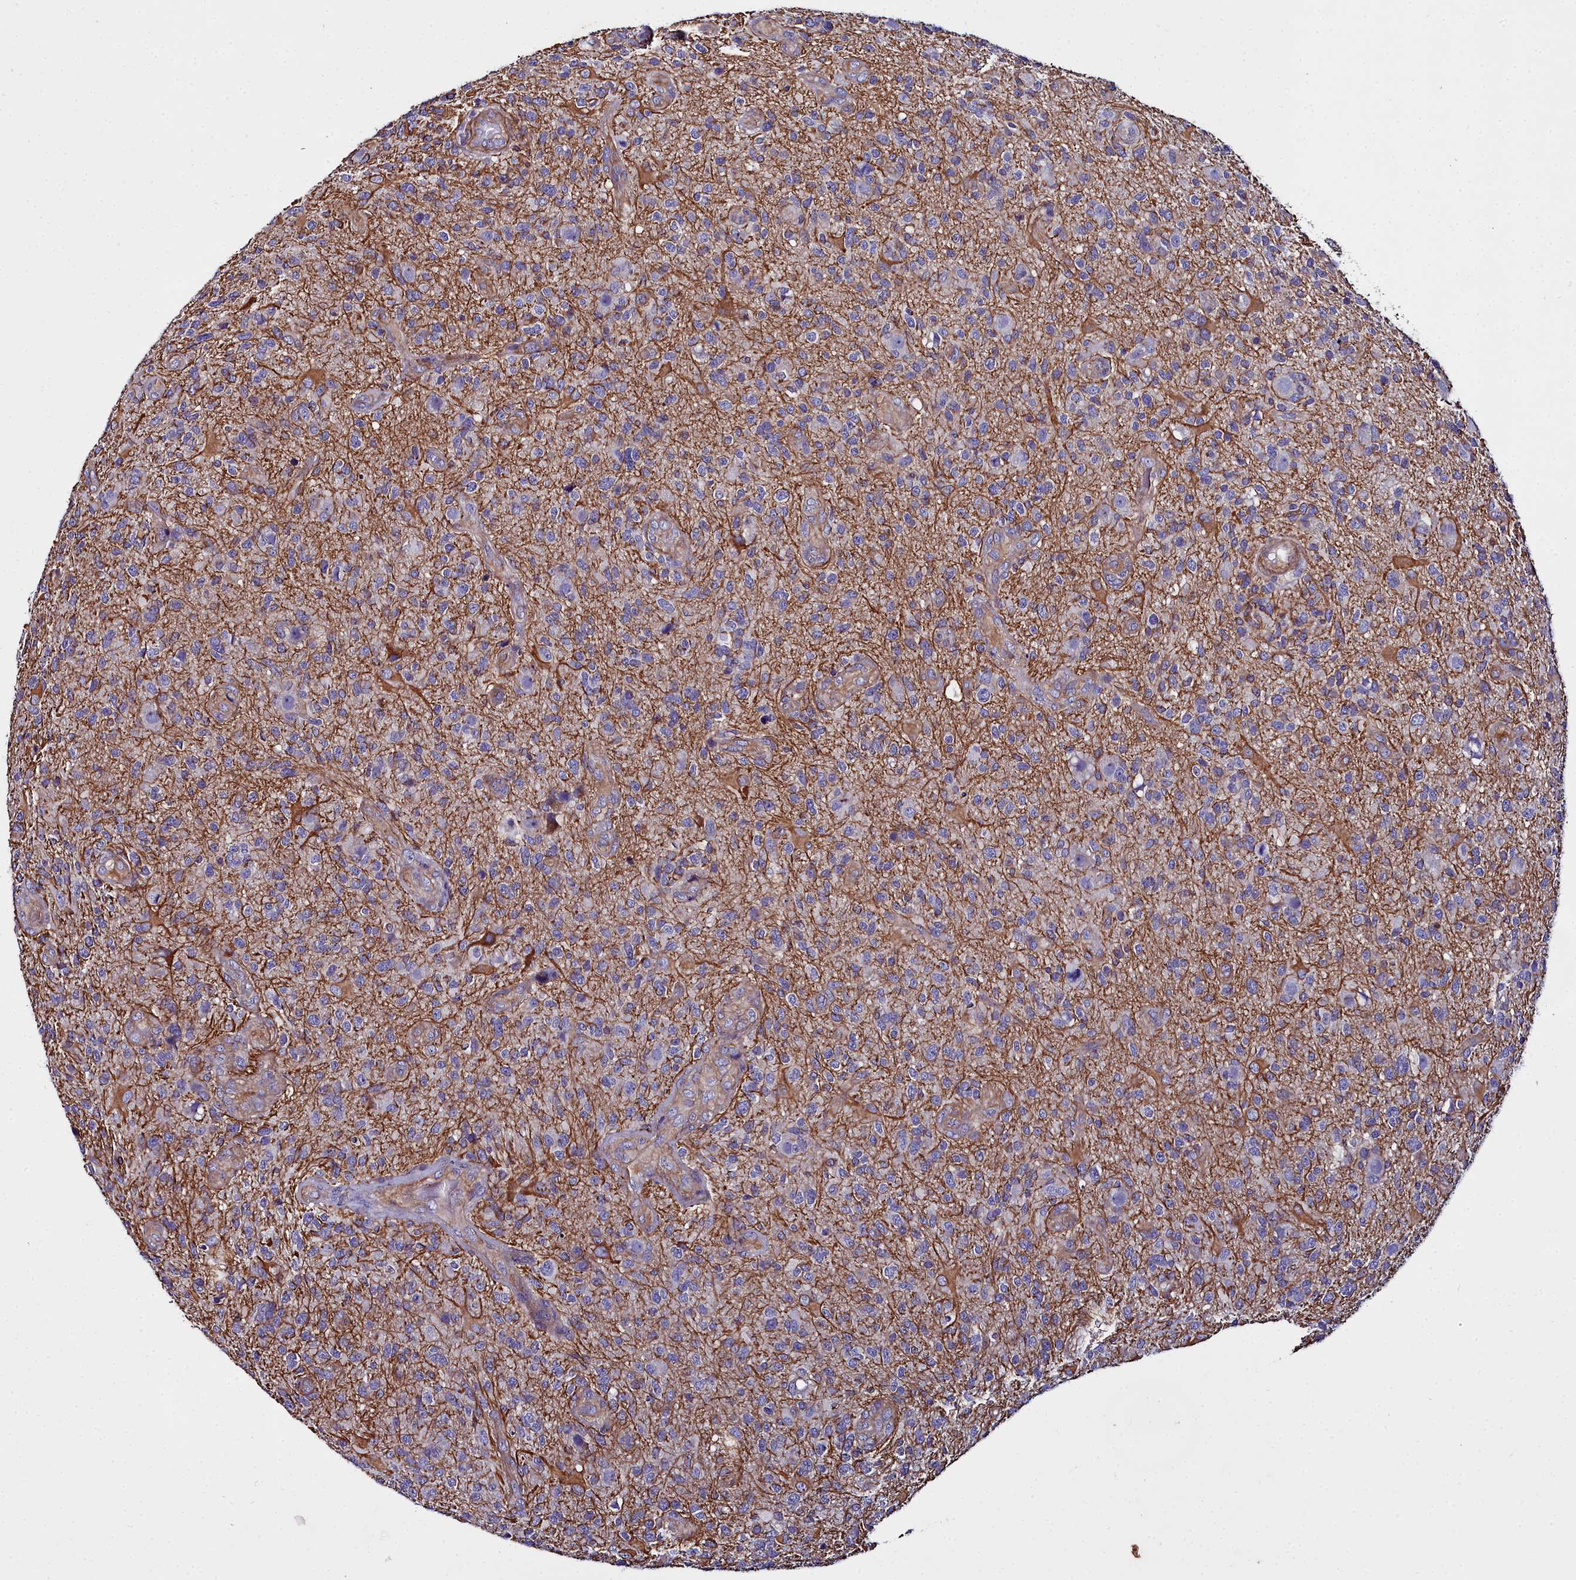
{"staining": {"intensity": "negative", "quantity": "none", "location": "none"}, "tissue": "glioma", "cell_type": "Tumor cells", "image_type": "cancer", "snomed": [{"axis": "morphology", "description": "Glioma, malignant, High grade"}, {"axis": "topography", "description": "Brain"}], "caption": "An image of human glioma is negative for staining in tumor cells. (Brightfield microscopy of DAB immunohistochemistry (IHC) at high magnification).", "gene": "FADS3", "patient": {"sex": "male", "age": 47}}